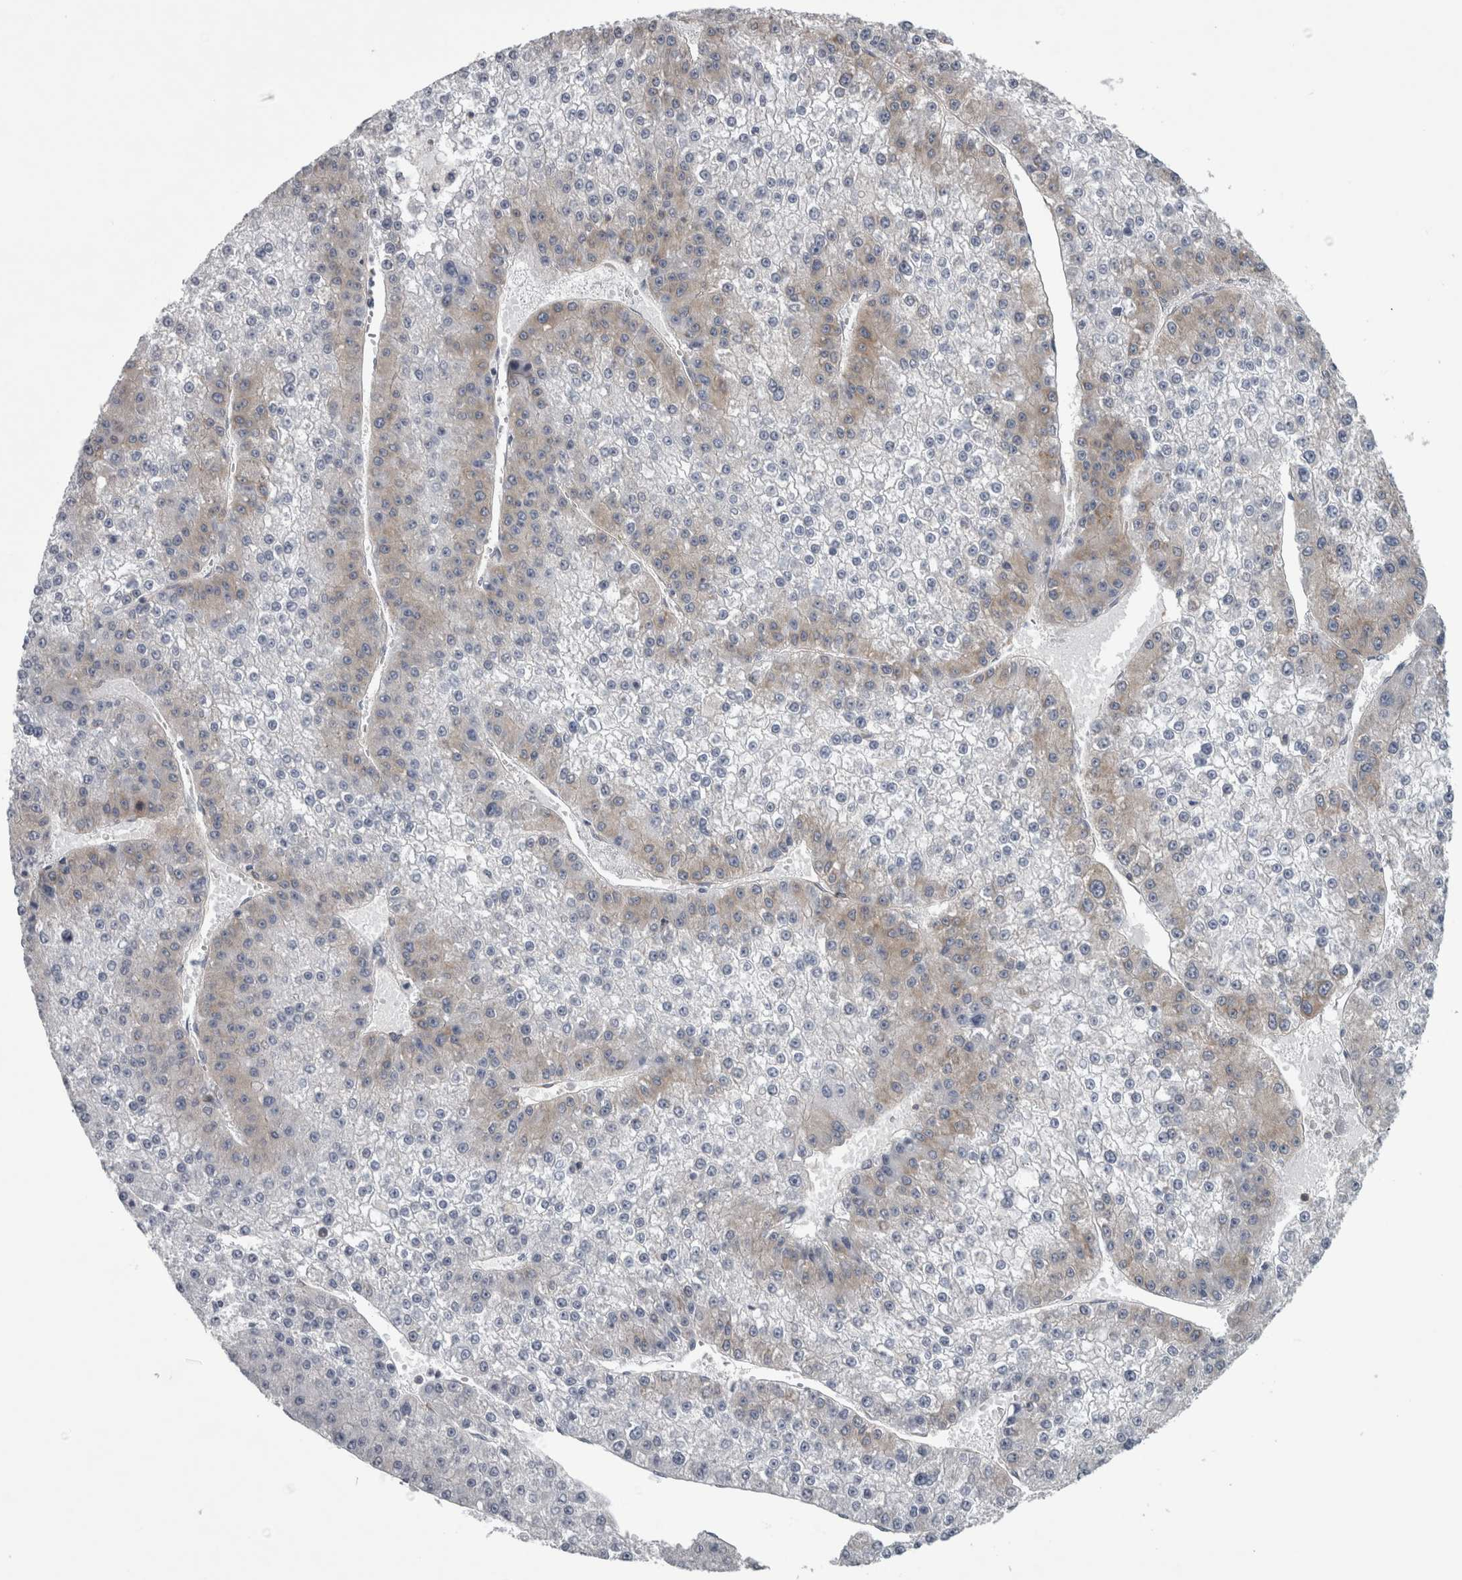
{"staining": {"intensity": "weak", "quantity": "<25%", "location": "cytoplasmic/membranous"}, "tissue": "liver cancer", "cell_type": "Tumor cells", "image_type": "cancer", "snomed": [{"axis": "morphology", "description": "Carcinoma, Hepatocellular, NOS"}, {"axis": "topography", "description": "Liver"}], "caption": "Tumor cells show no significant positivity in hepatocellular carcinoma (liver). Nuclei are stained in blue.", "gene": "PRRC2C", "patient": {"sex": "female", "age": 73}}